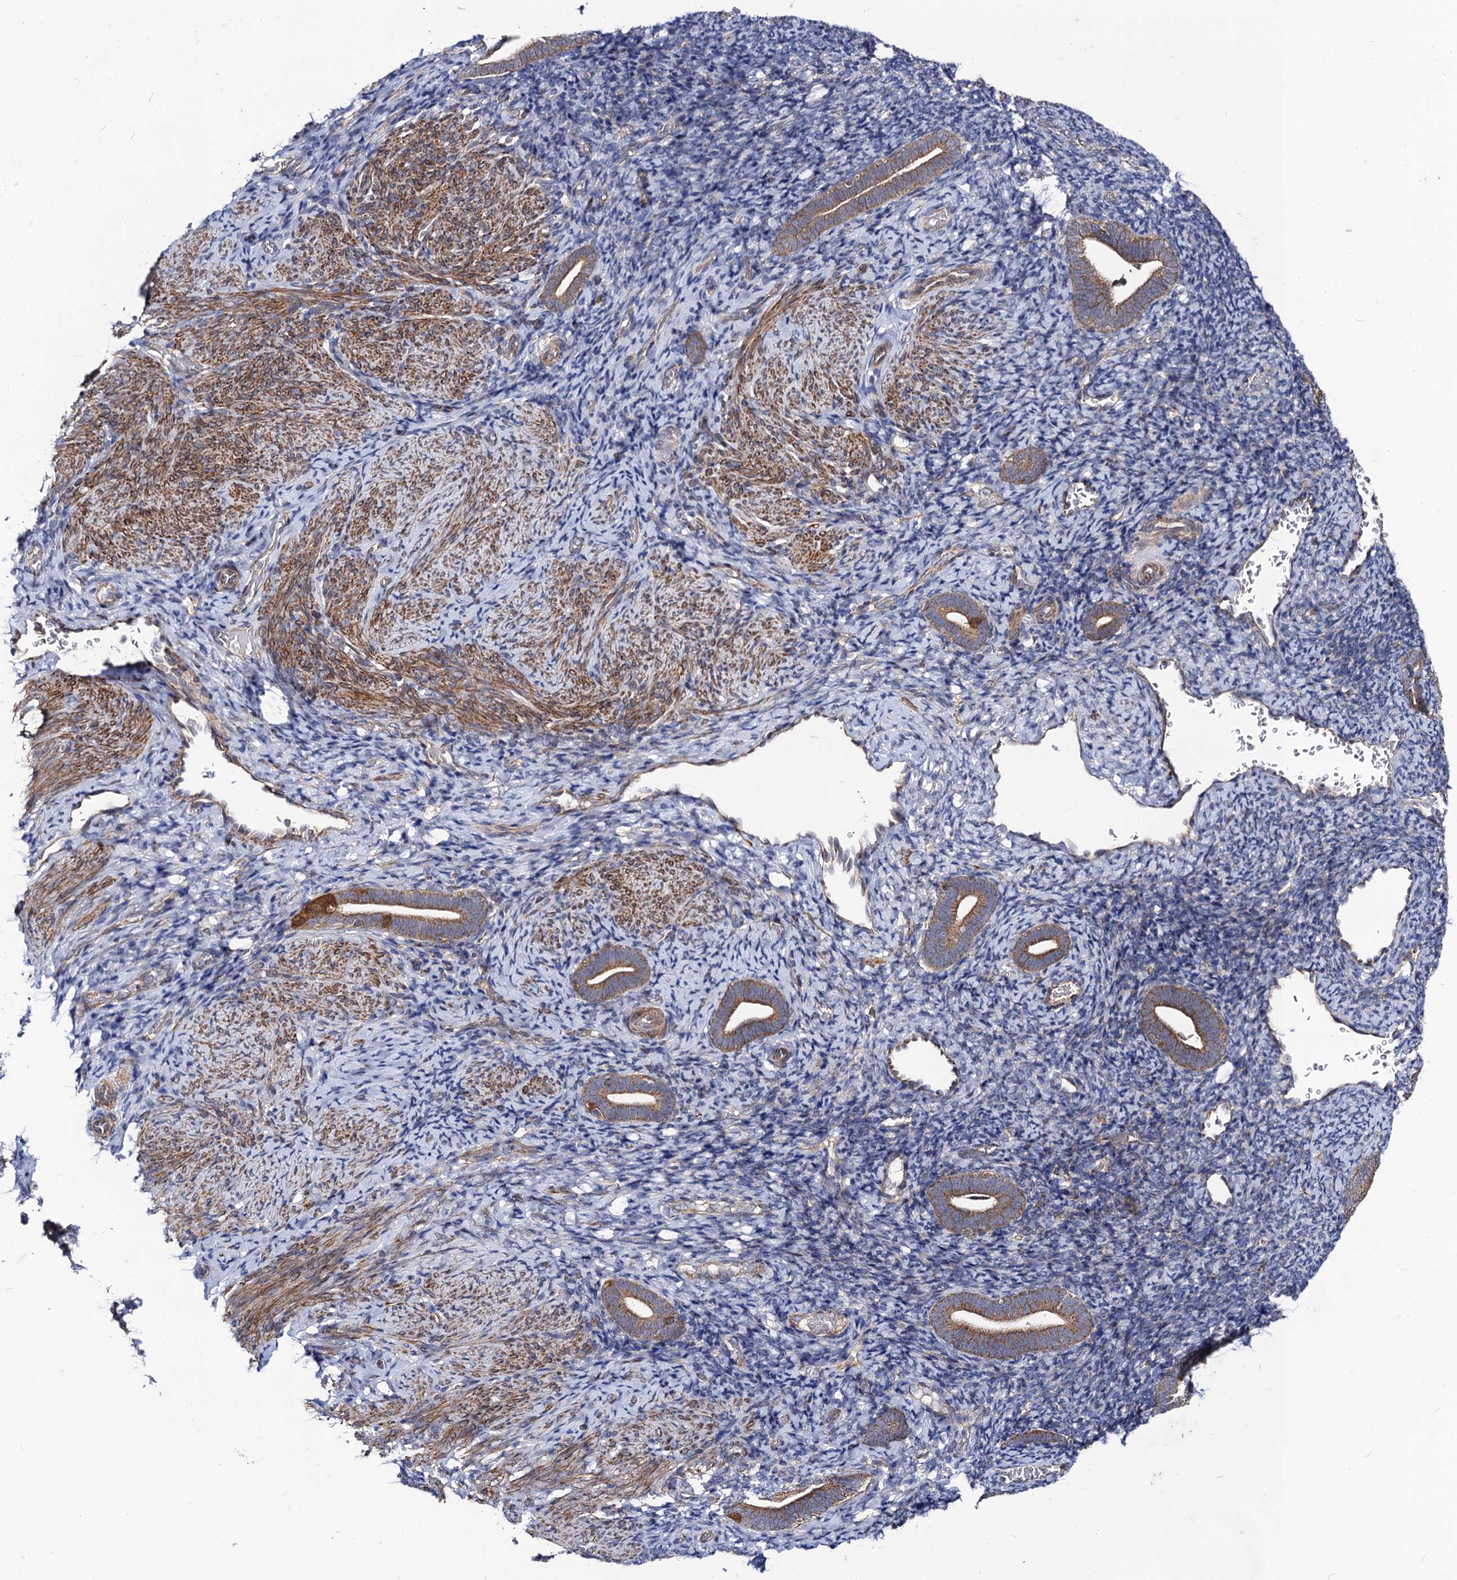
{"staining": {"intensity": "negative", "quantity": "none", "location": "none"}, "tissue": "endometrium", "cell_type": "Cells in endometrial stroma", "image_type": "normal", "snomed": [{"axis": "morphology", "description": "Normal tissue, NOS"}, {"axis": "topography", "description": "Endometrium"}], "caption": "This histopathology image is of unremarkable endometrium stained with IHC to label a protein in brown with the nuclei are counter-stained blue. There is no staining in cells in endometrial stroma. (DAB immunohistochemistry visualized using brightfield microscopy, high magnification).", "gene": "DYDC1", "patient": {"sex": "female", "age": 51}}